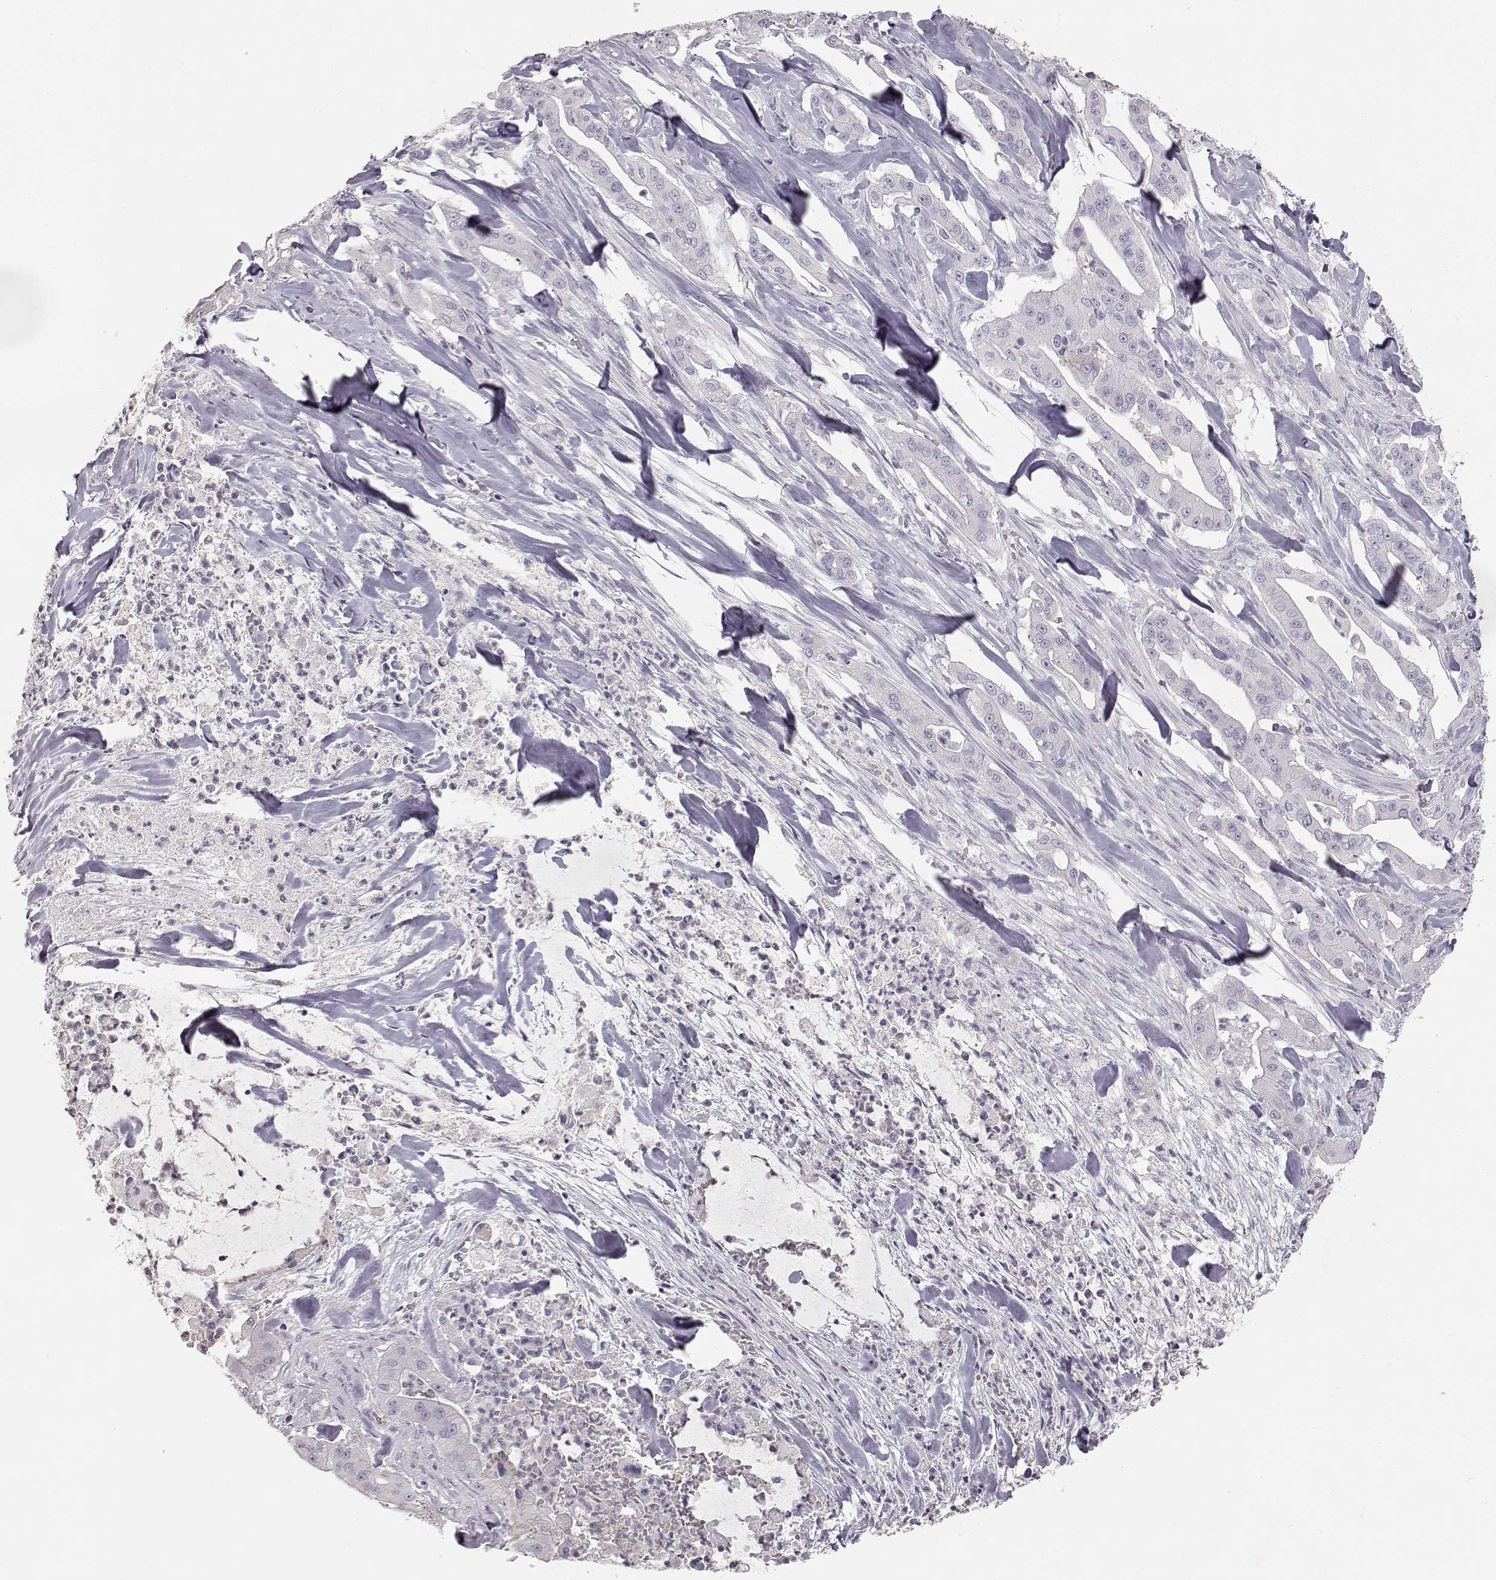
{"staining": {"intensity": "negative", "quantity": "none", "location": "none"}, "tissue": "pancreatic cancer", "cell_type": "Tumor cells", "image_type": "cancer", "snomed": [{"axis": "morphology", "description": "Normal tissue, NOS"}, {"axis": "morphology", "description": "Inflammation, NOS"}, {"axis": "morphology", "description": "Adenocarcinoma, NOS"}, {"axis": "topography", "description": "Pancreas"}], "caption": "High magnification brightfield microscopy of pancreatic cancer (adenocarcinoma) stained with DAB (brown) and counterstained with hematoxylin (blue): tumor cells show no significant positivity.", "gene": "KRT33A", "patient": {"sex": "male", "age": 57}}